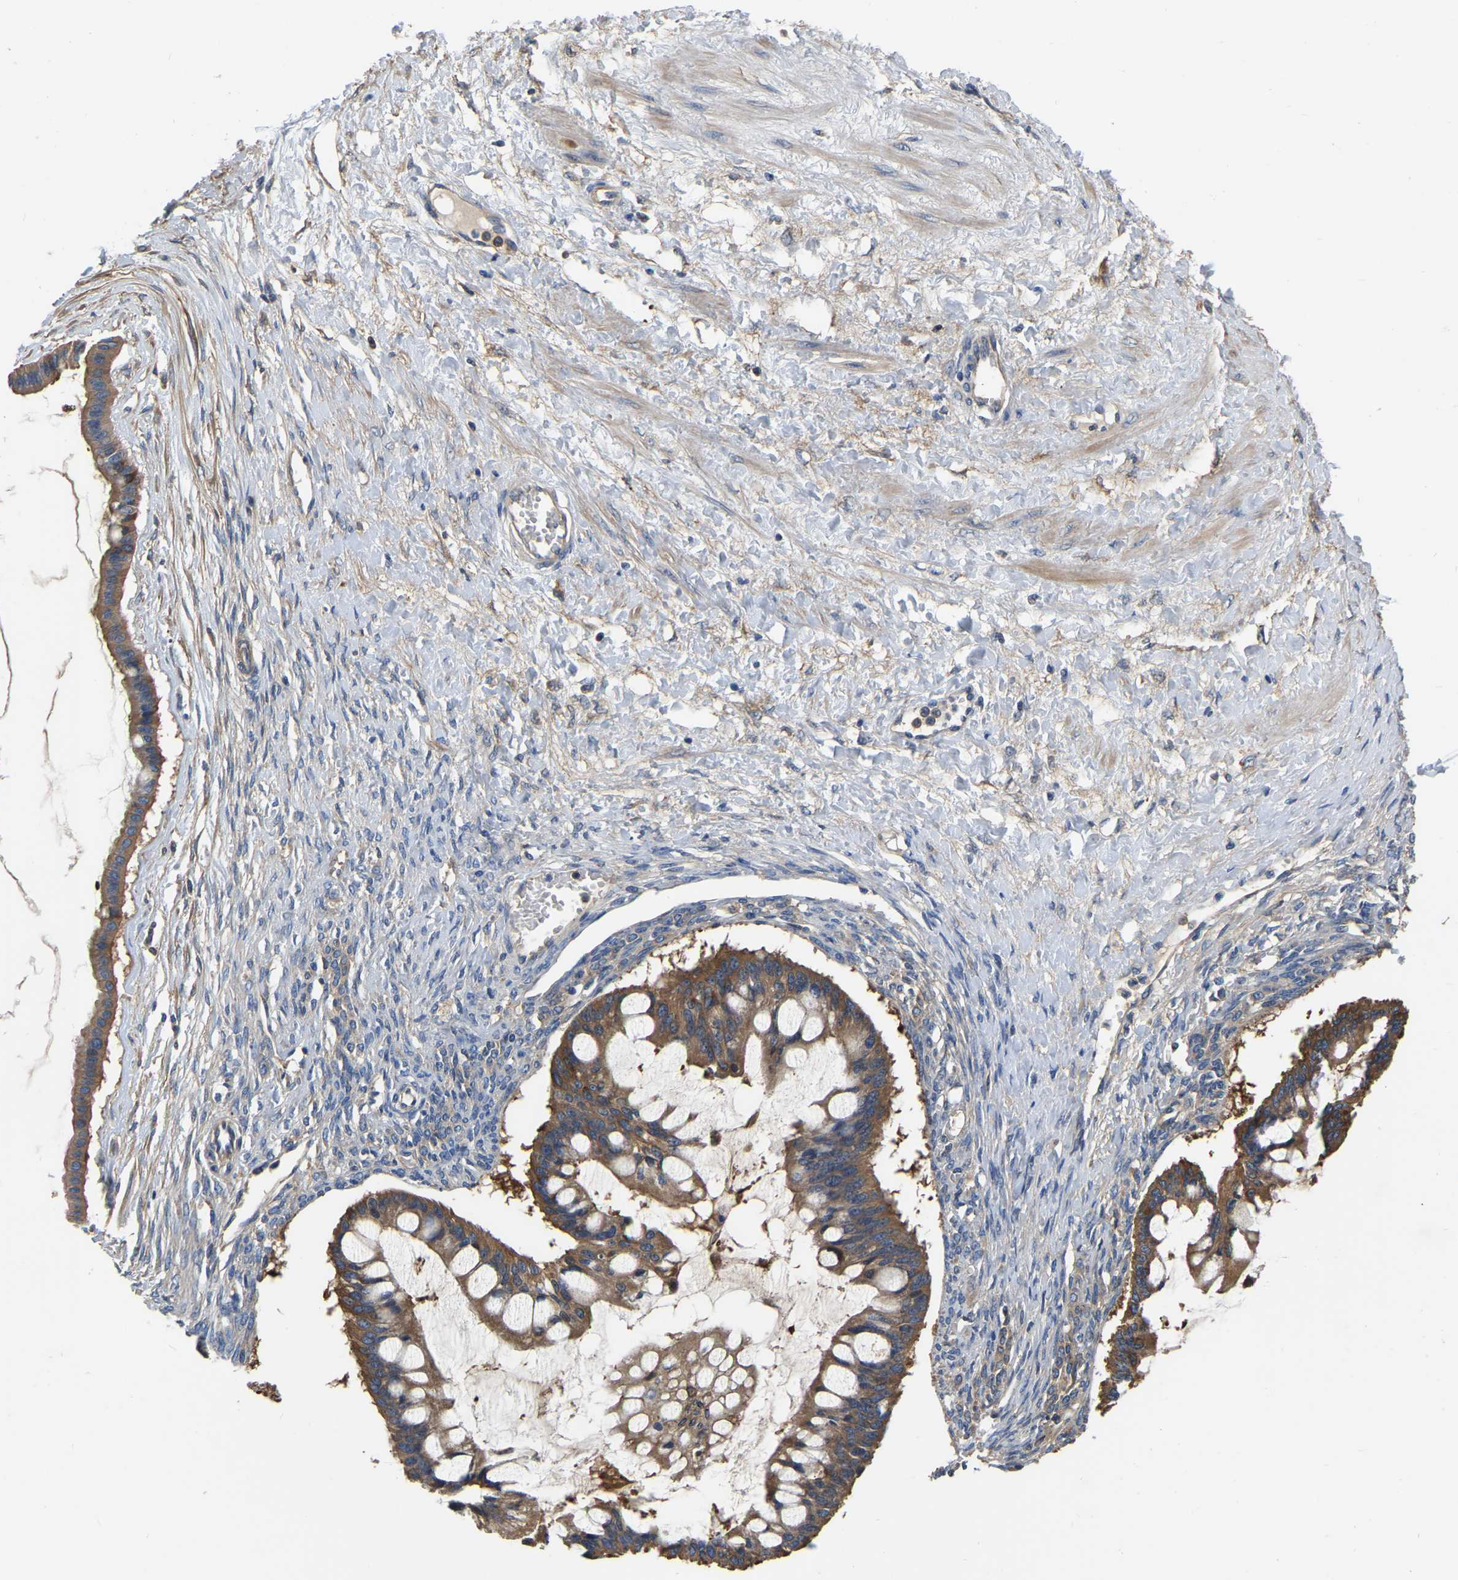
{"staining": {"intensity": "moderate", "quantity": ">75%", "location": "cytoplasmic/membranous"}, "tissue": "ovarian cancer", "cell_type": "Tumor cells", "image_type": "cancer", "snomed": [{"axis": "morphology", "description": "Cystadenocarcinoma, mucinous, NOS"}, {"axis": "topography", "description": "Ovary"}], "caption": "Human ovarian cancer (mucinous cystadenocarcinoma) stained for a protein (brown) reveals moderate cytoplasmic/membranous positive expression in about >75% of tumor cells.", "gene": "GARS1", "patient": {"sex": "female", "age": 73}}